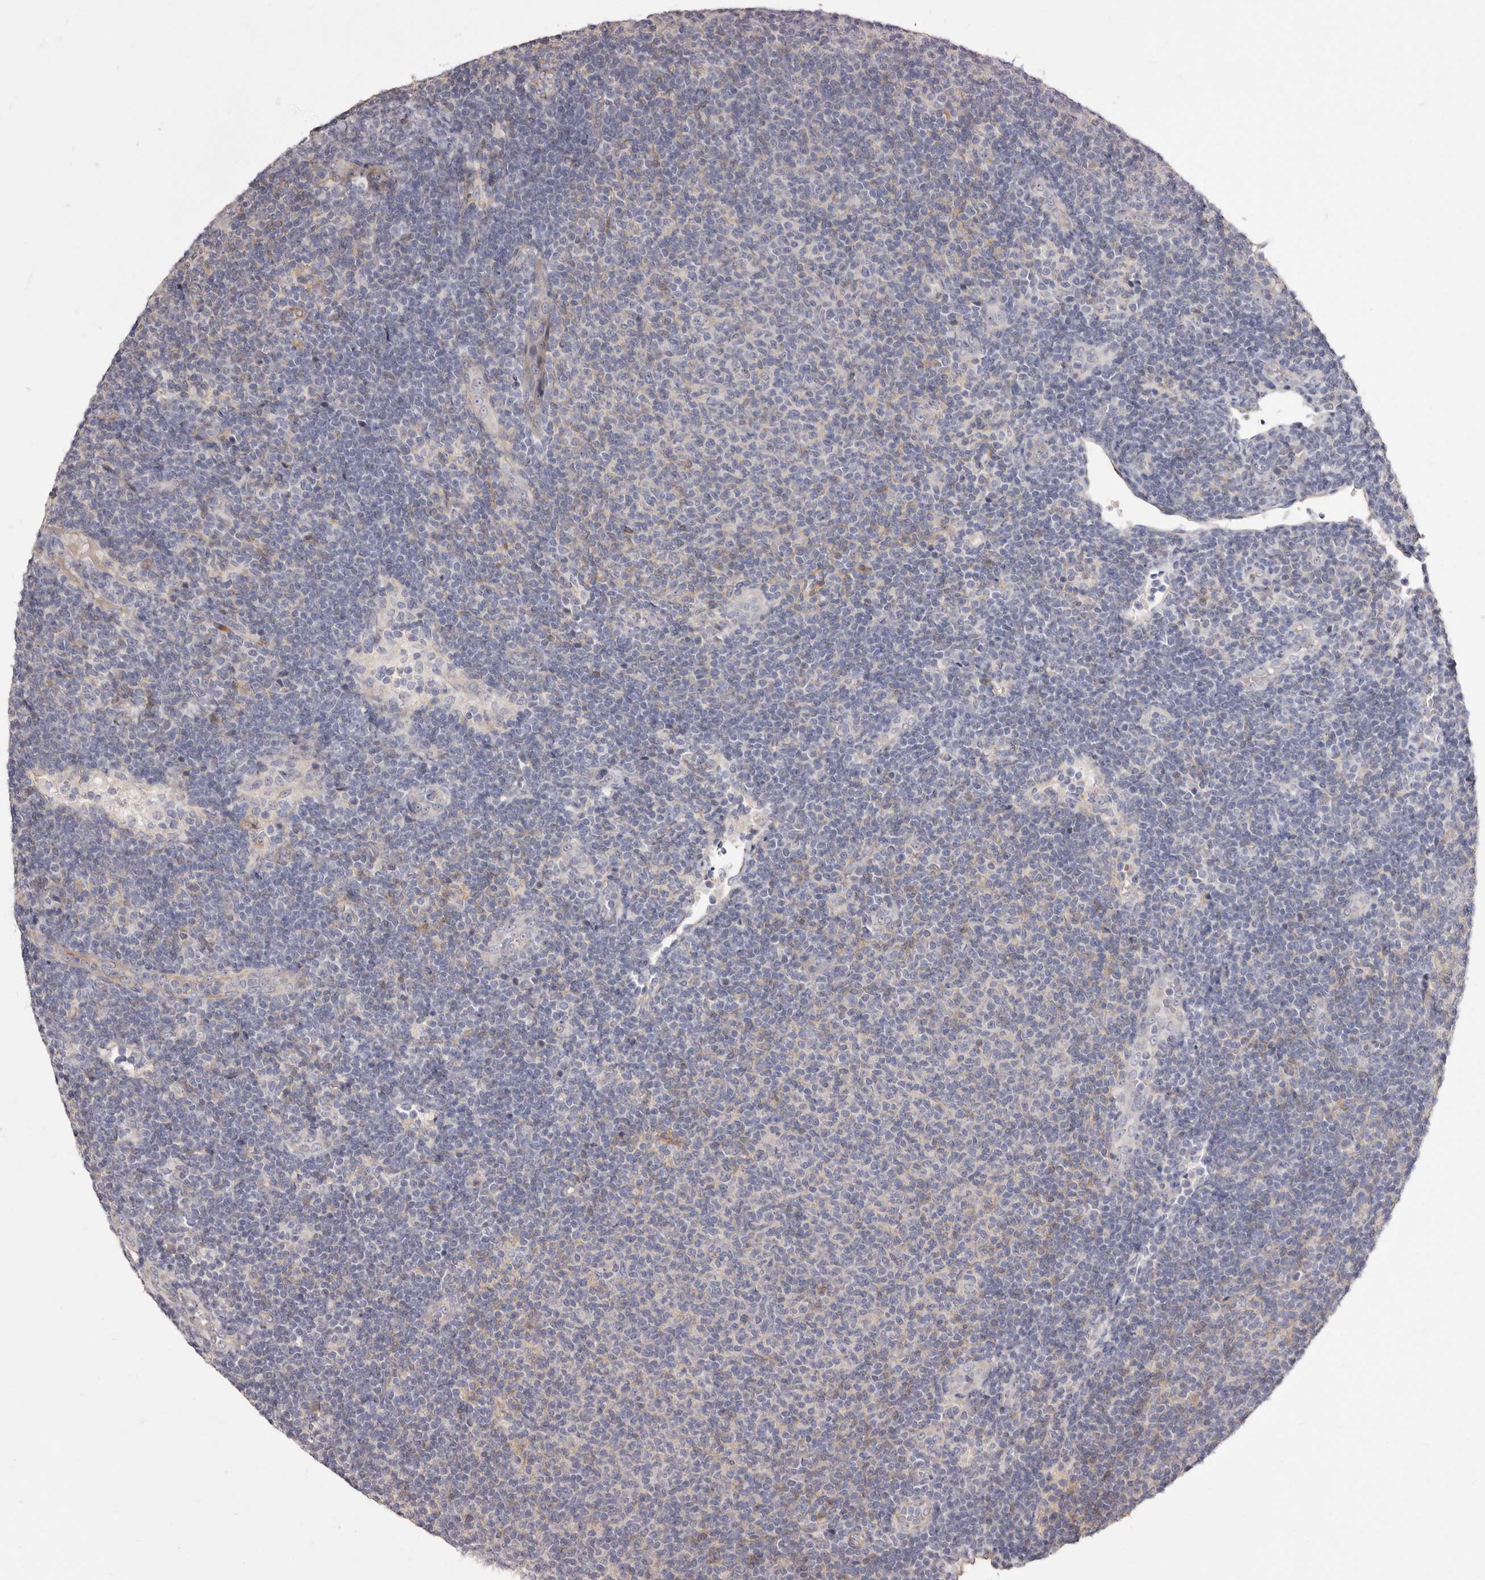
{"staining": {"intensity": "negative", "quantity": "none", "location": "none"}, "tissue": "lymphoma", "cell_type": "Tumor cells", "image_type": "cancer", "snomed": [{"axis": "morphology", "description": "Malignant lymphoma, non-Hodgkin's type, Low grade"}, {"axis": "topography", "description": "Lymph node"}], "caption": "Photomicrograph shows no significant protein expression in tumor cells of lymphoma. (Immunohistochemistry, brightfield microscopy, high magnification).", "gene": "FAS", "patient": {"sex": "male", "age": 66}}